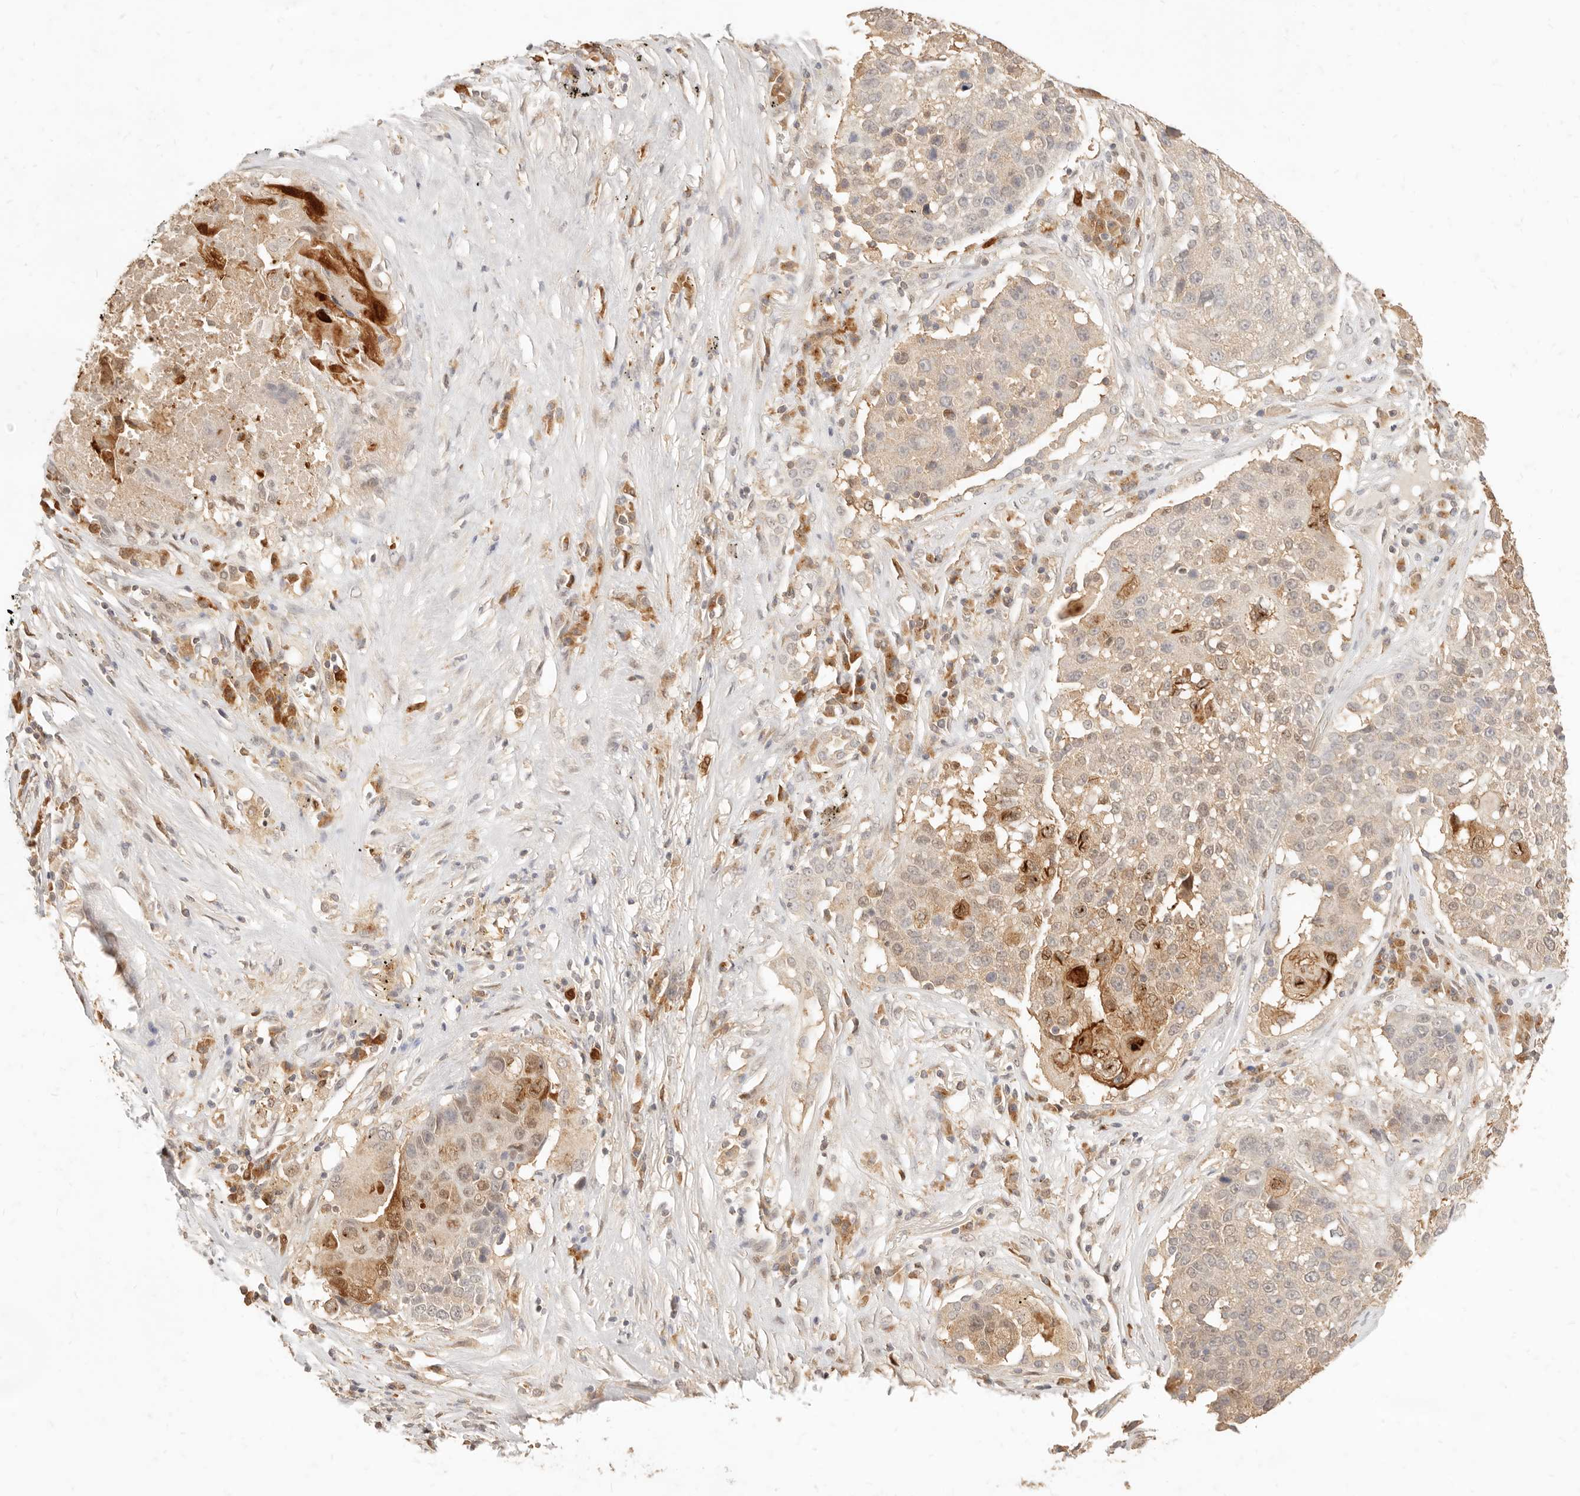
{"staining": {"intensity": "weak", "quantity": "25%-75%", "location": "cytoplasmic/membranous"}, "tissue": "lung cancer", "cell_type": "Tumor cells", "image_type": "cancer", "snomed": [{"axis": "morphology", "description": "Squamous cell carcinoma, NOS"}, {"axis": "topography", "description": "Lung"}], "caption": "Human lung cancer stained for a protein (brown) reveals weak cytoplasmic/membranous positive positivity in approximately 25%-75% of tumor cells.", "gene": "TMTC2", "patient": {"sex": "male", "age": 61}}